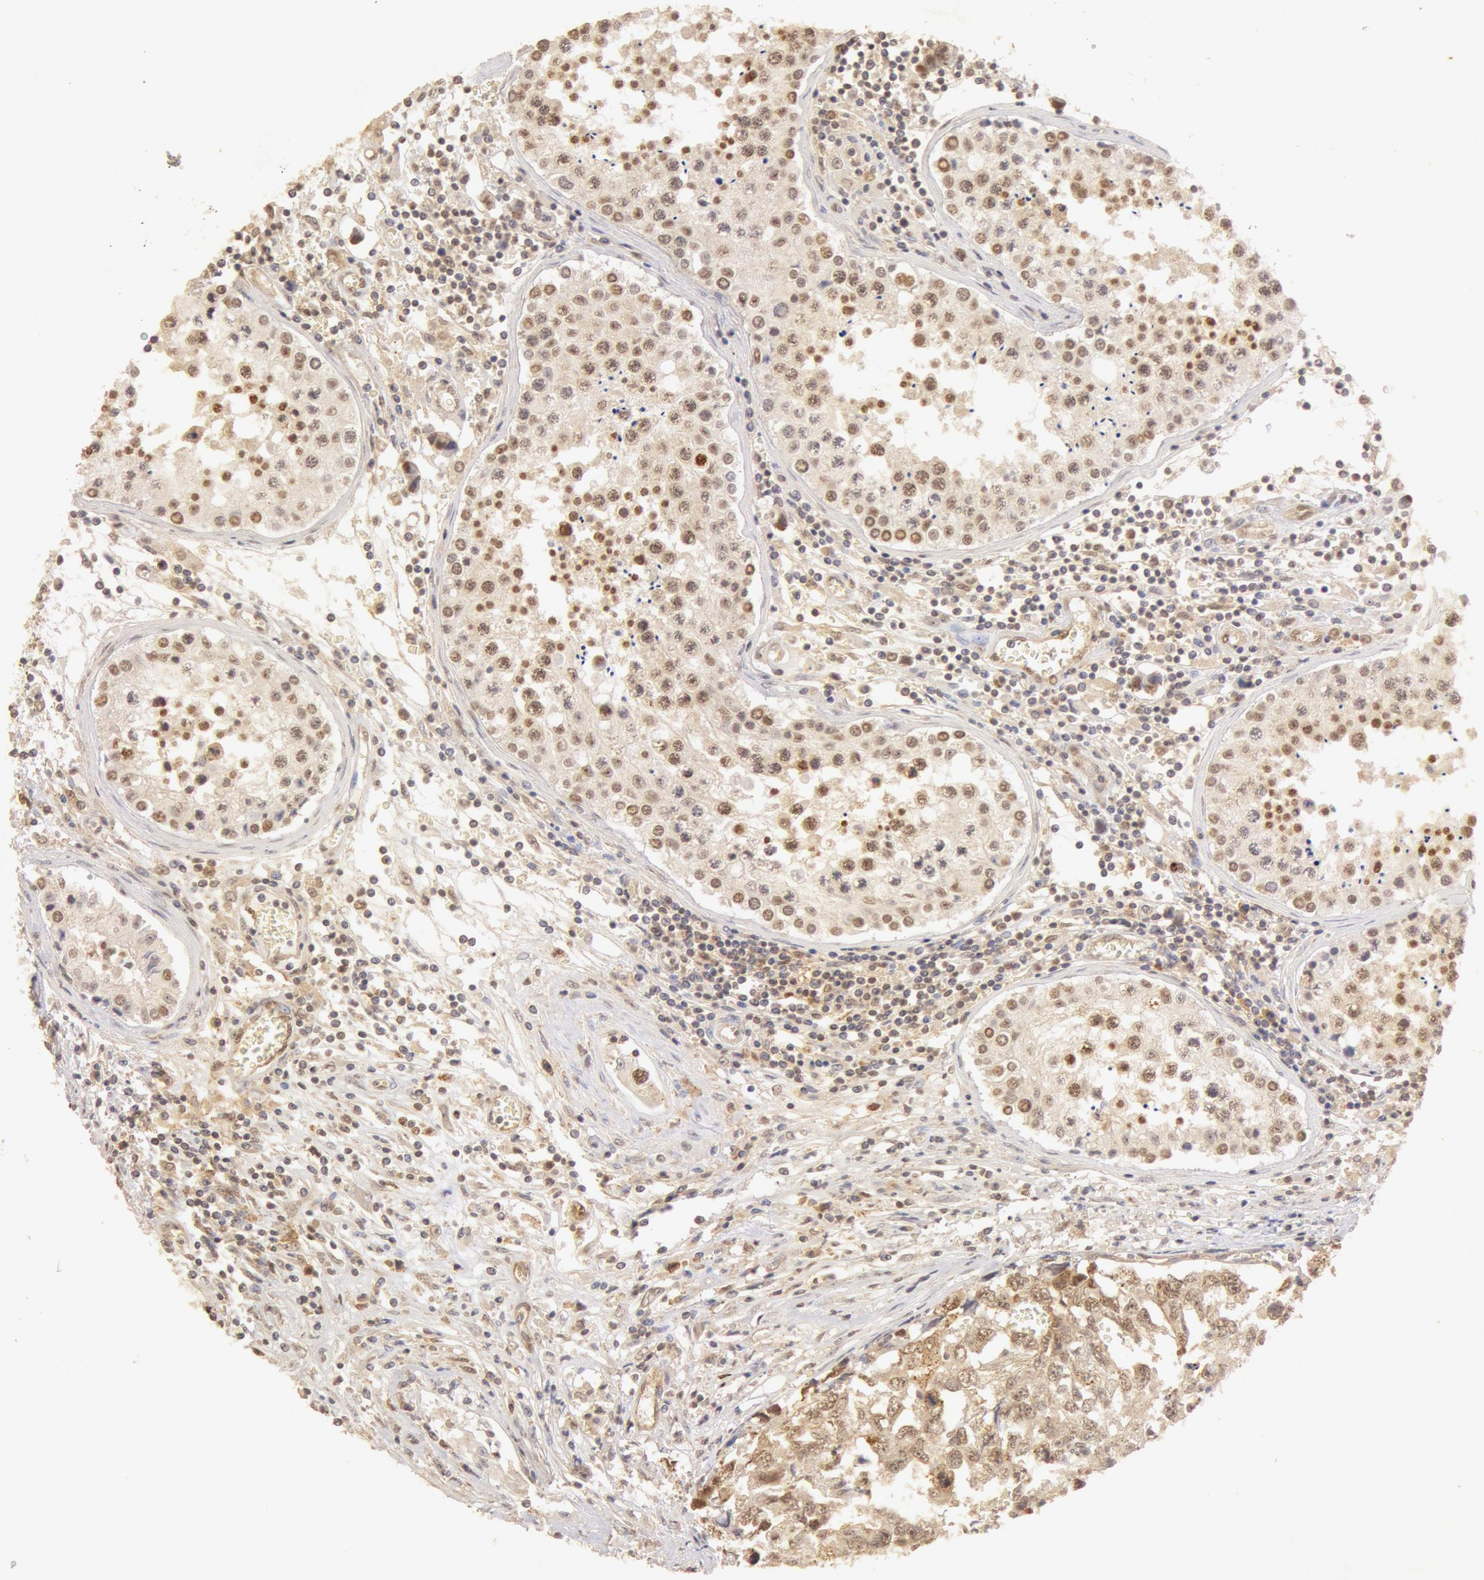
{"staining": {"intensity": "moderate", "quantity": ">75%", "location": "cytoplasmic/membranous,nuclear"}, "tissue": "testis cancer", "cell_type": "Tumor cells", "image_type": "cancer", "snomed": [{"axis": "morphology", "description": "Carcinoma, Embryonal, NOS"}, {"axis": "topography", "description": "Testis"}], "caption": "There is medium levels of moderate cytoplasmic/membranous and nuclear staining in tumor cells of testis cancer (embryonal carcinoma), as demonstrated by immunohistochemical staining (brown color).", "gene": "SNRNP70", "patient": {"sex": "male", "age": 31}}